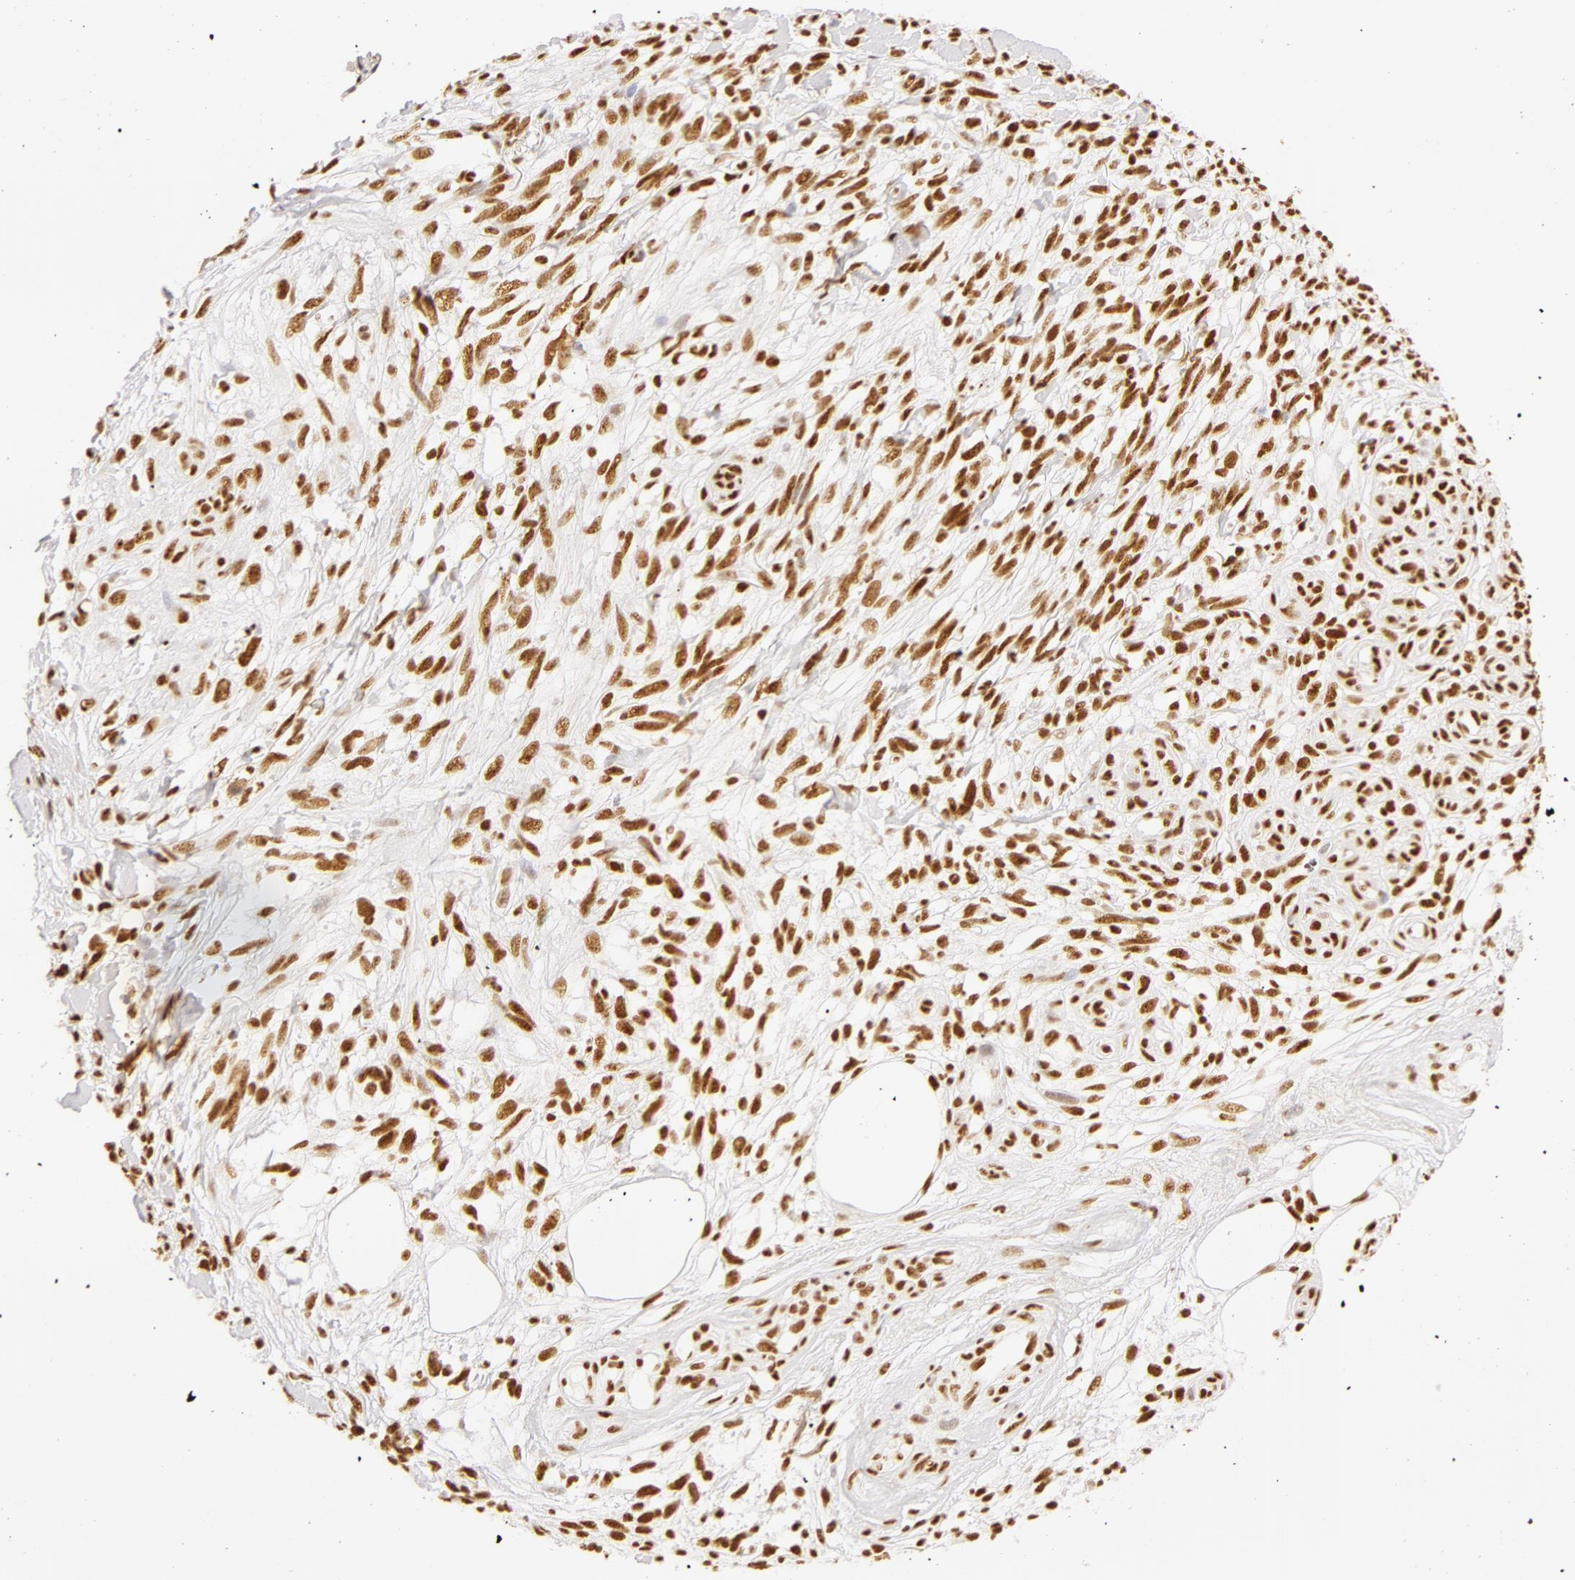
{"staining": {"intensity": "moderate", "quantity": ">75%", "location": "nuclear"}, "tissue": "melanoma", "cell_type": "Tumor cells", "image_type": "cancer", "snomed": [{"axis": "morphology", "description": "Malignant melanoma, NOS"}, {"axis": "topography", "description": "Skin"}], "caption": "The histopathology image reveals a brown stain indicating the presence of a protein in the nuclear of tumor cells in malignant melanoma.", "gene": "RBM39", "patient": {"sex": "female", "age": 85}}